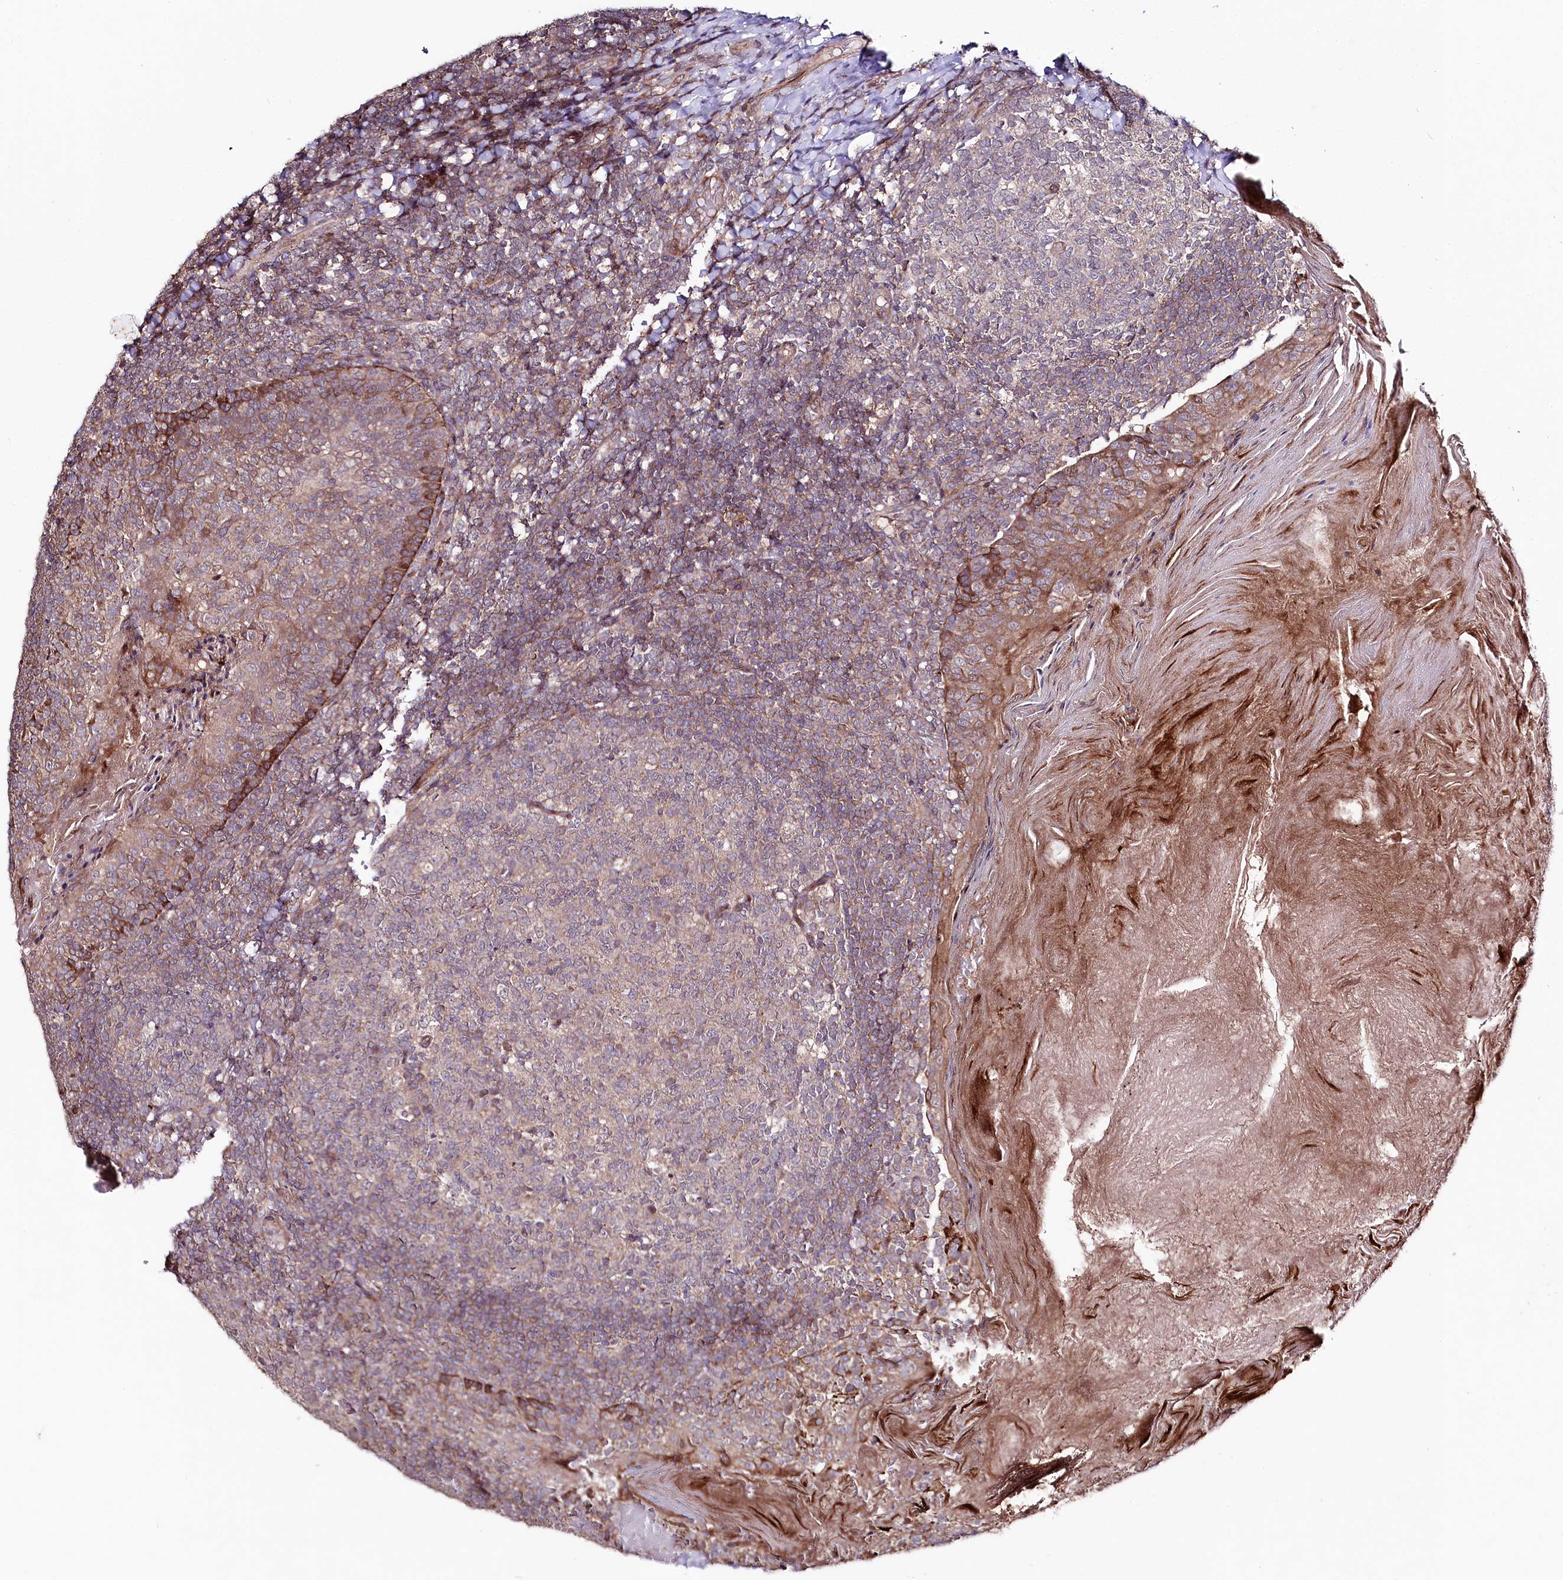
{"staining": {"intensity": "moderate", "quantity": "<25%", "location": "cytoplasmic/membranous"}, "tissue": "tonsil", "cell_type": "Germinal center cells", "image_type": "normal", "snomed": [{"axis": "morphology", "description": "Normal tissue, NOS"}, {"axis": "topography", "description": "Tonsil"}], "caption": "Protein staining by immunohistochemistry shows moderate cytoplasmic/membranous expression in about <25% of germinal center cells in unremarkable tonsil. (DAB (3,3'-diaminobenzidine) IHC, brown staining for protein, blue staining for nuclei).", "gene": "PHLDB1", "patient": {"sex": "female", "age": 19}}